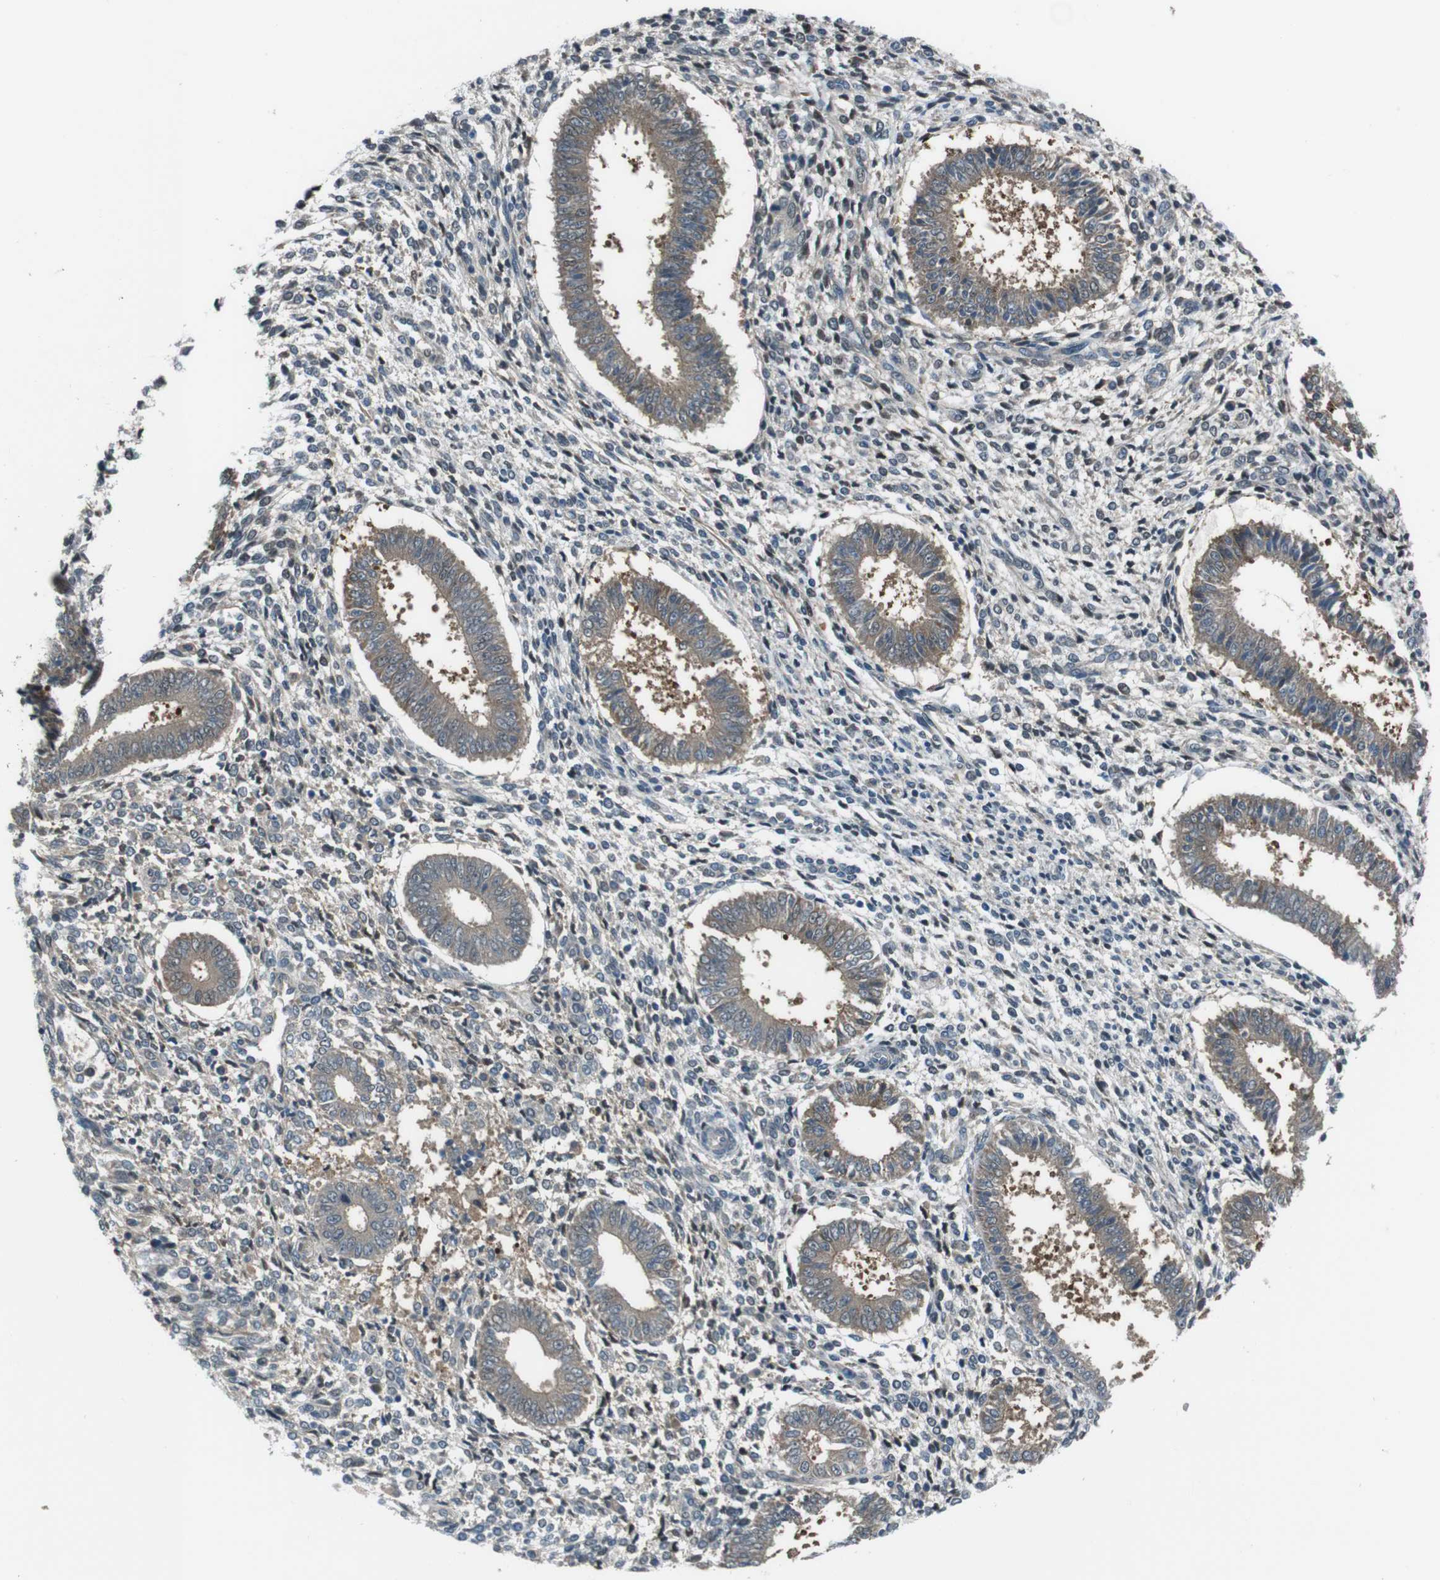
{"staining": {"intensity": "negative", "quantity": "none", "location": "none"}, "tissue": "endometrium", "cell_type": "Cells in endometrial stroma", "image_type": "normal", "snomed": [{"axis": "morphology", "description": "Normal tissue, NOS"}, {"axis": "topography", "description": "Endometrium"}], "caption": "Immunohistochemical staining of normal endometrium shows no significant positivity in cells in endometrial stroma.", "gene": "LRP5", "patient": {"sex": "female", "age": 35}}